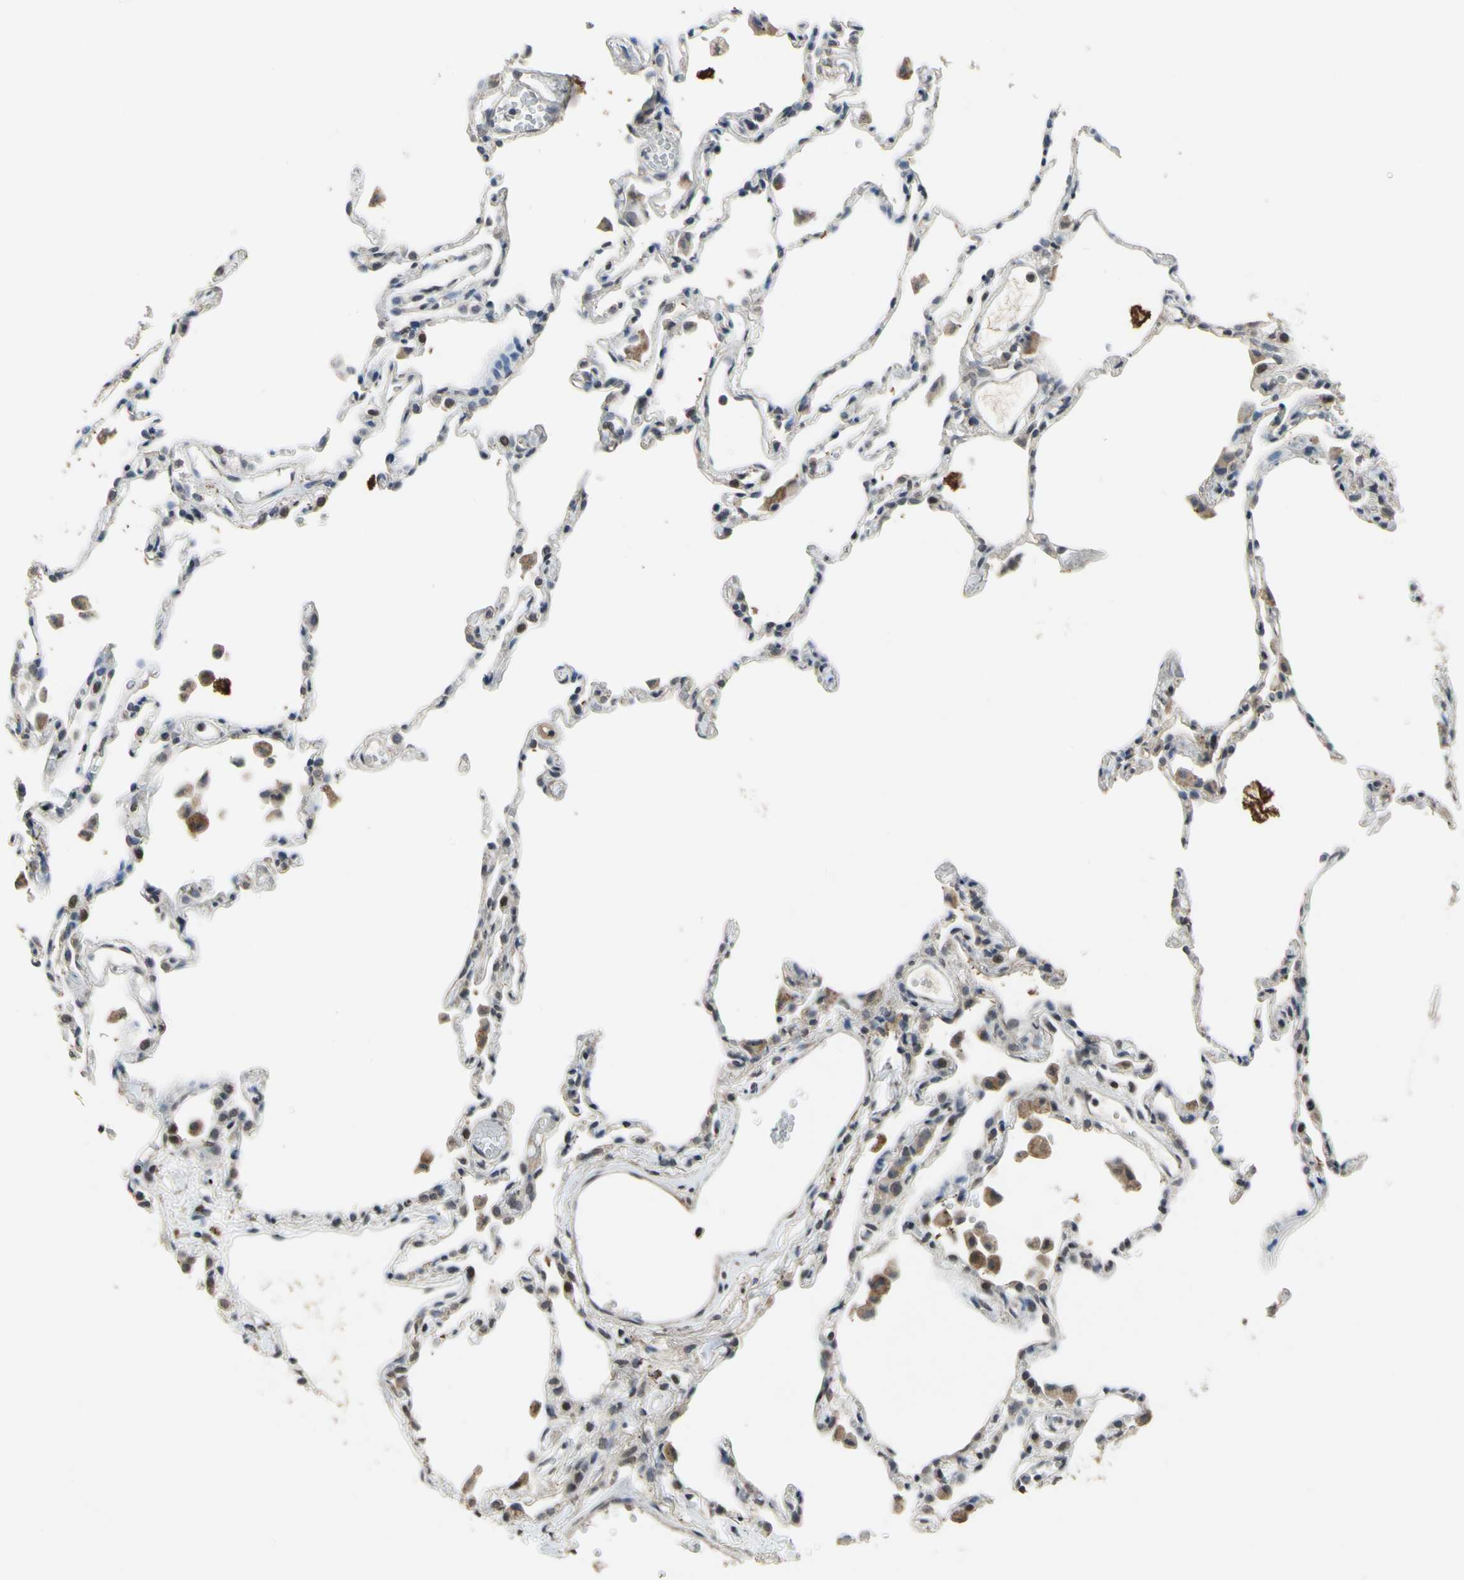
{"staining": {"intensity": "moderate", "quantity": "25%-75%", "location": "nuclear"}, "tissue": "lung", "cell_type": "Alveolar cells", "image_type": "normal", "snomed": [{"axis": "morphology", "description": "Normal tissue, NOS"}, {"axis": "topography", "description": "Lung"}], "caption": "Protein analysis of normal lung demonstrates moderate nuclear positivity in about 25%-75% of alveolar cells.", "gene": "ZNF174", "patient": {"sex": "female", "age": 49}}